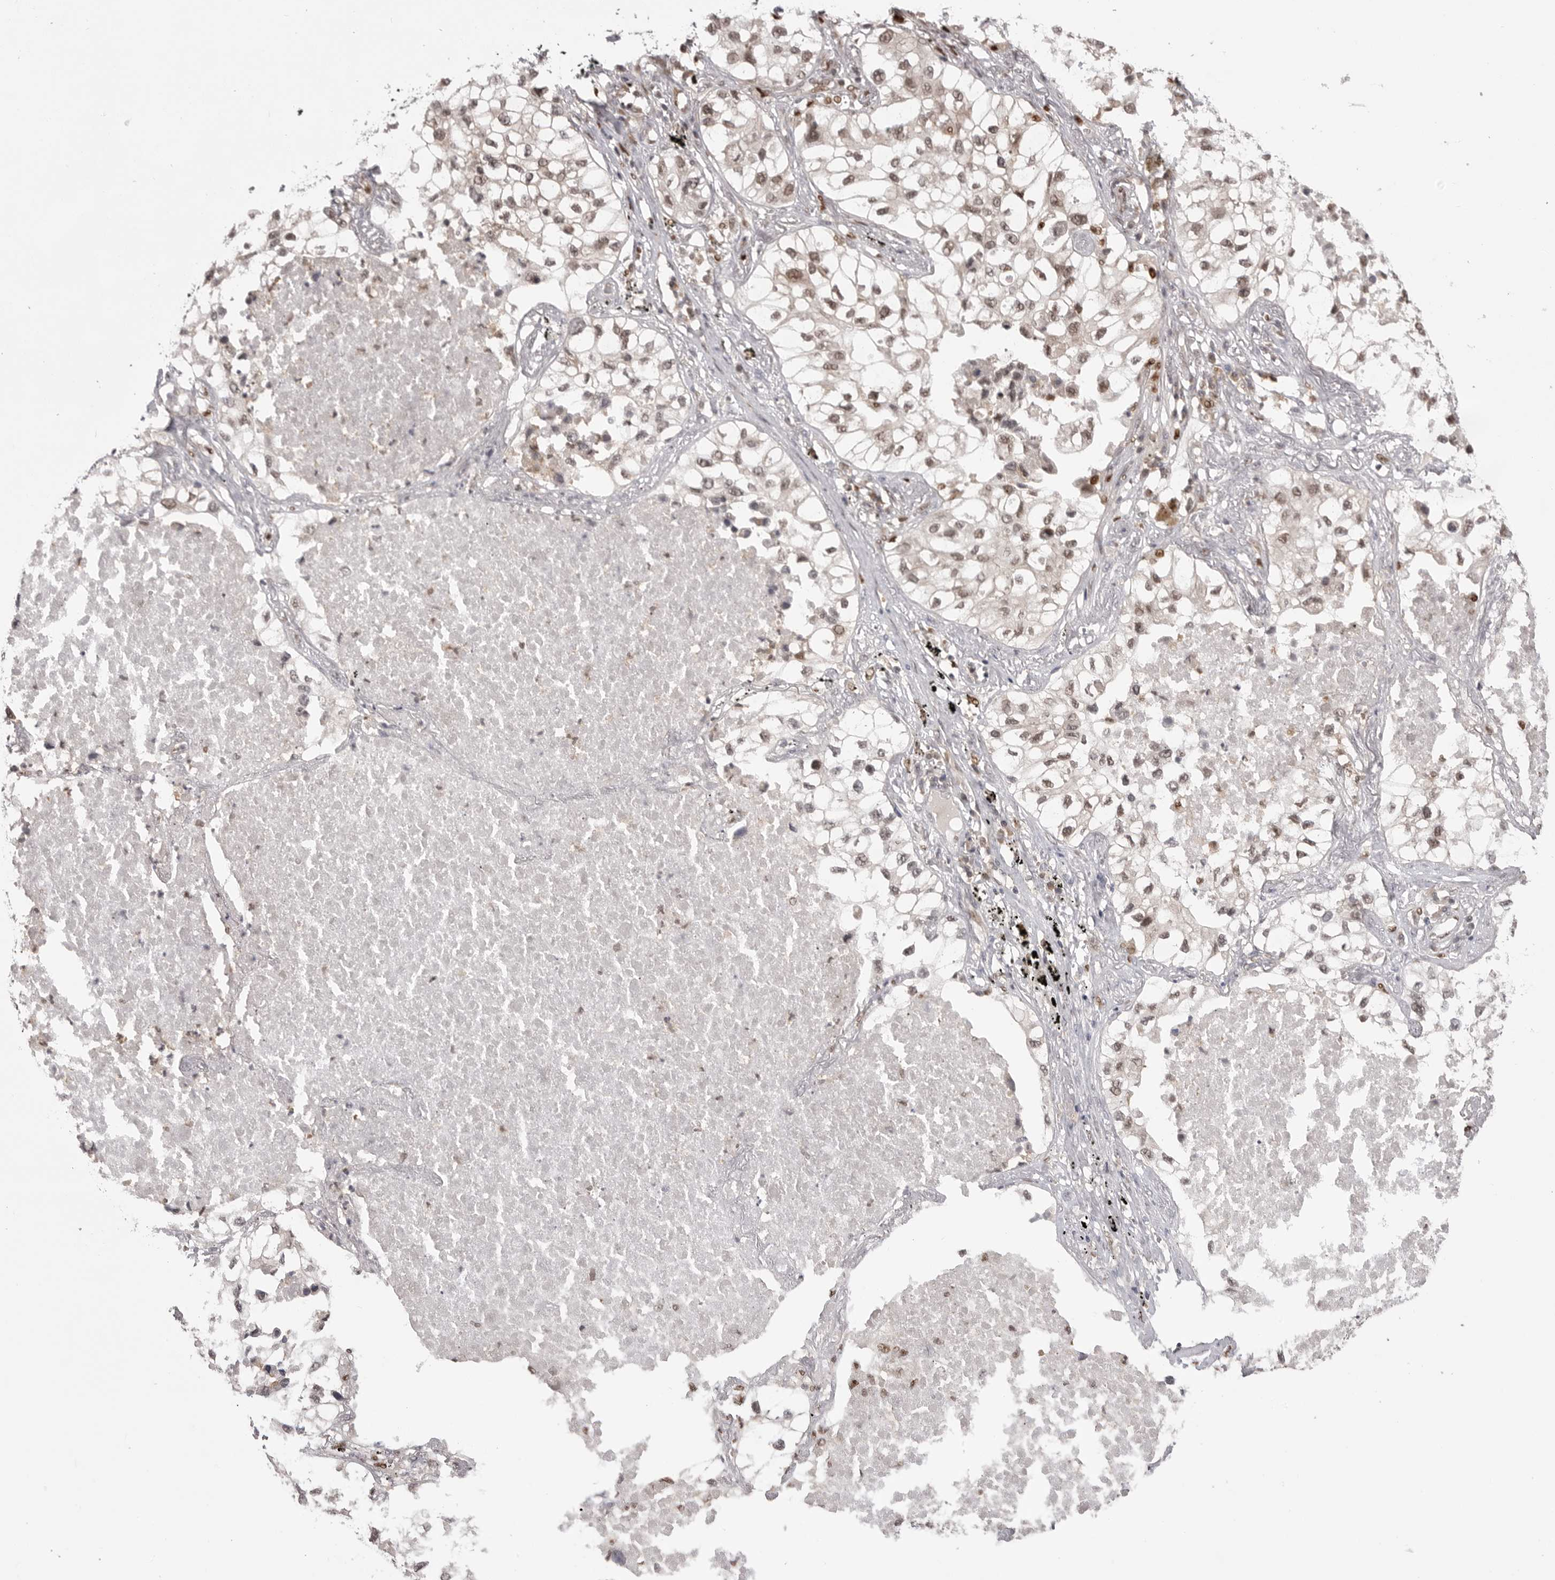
{"staining": {"intensity": "weak", "quantity": "25%-75%", "location": "nuclear"}, "tissue": "lung cancer", "cell_type": "Tumor cells", "image_type": "cancer", "snomed": [{"axis": "morphology", "description": "Adenocarcinoma, NOS"}, {"axis": "topography", "description": "Lung"}], "caption": "Brown immunohistochemical staining in human adenocarcinoma (lung) reveals weak nuclear expression in approximately 25%-75% of tumor cells.", "gene": "PTK2B", "patient": {"sex": "male", "age": 63}}